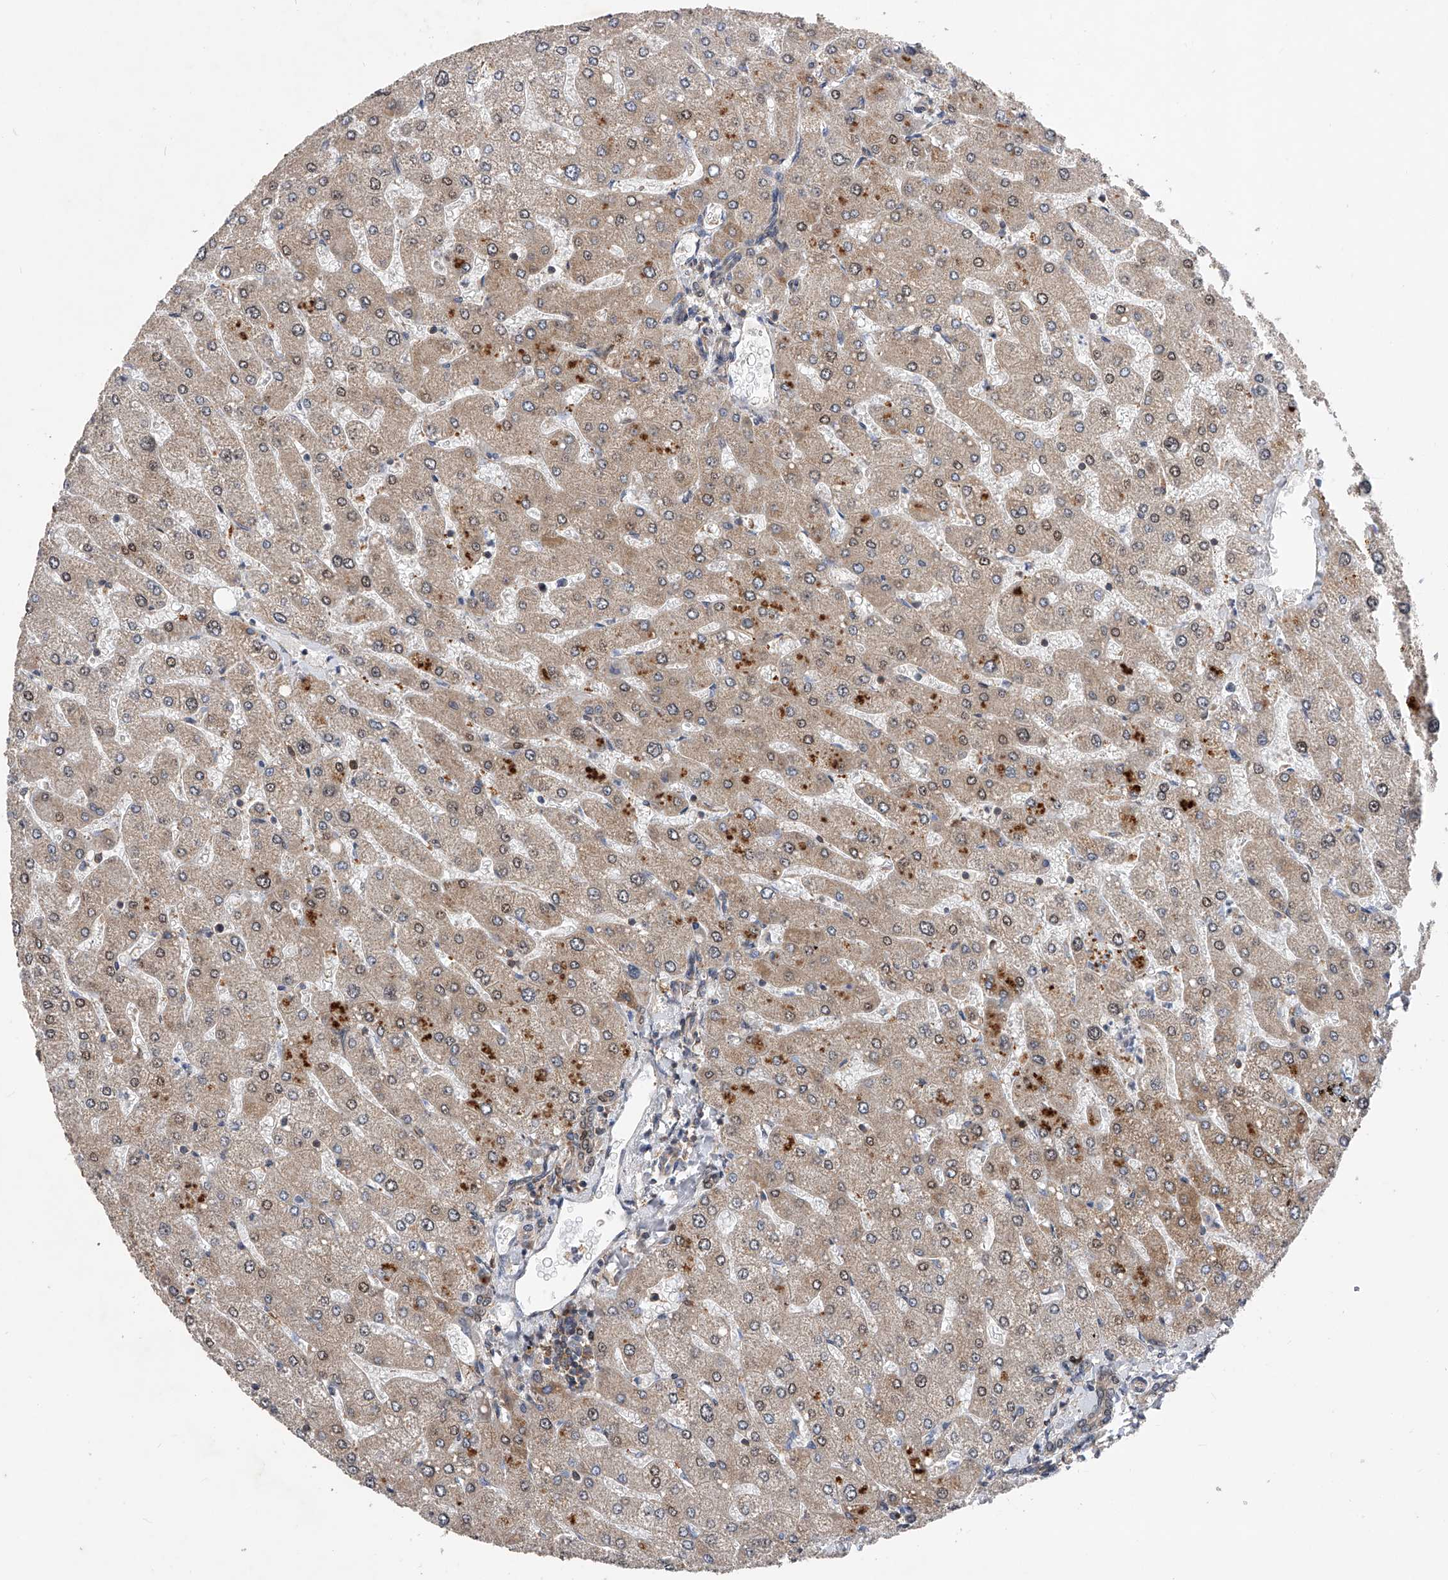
{"staining": {"intensity": "weak", "quantity": "25%-75%", "location": "cytoplasmic/membranous"}, "tissue": "liver", "cell_type": "Cholangiocytes", "image_type": "normal", "snomed": [{"axis": "morphology", "description": "Normal tissue, NOS"}, {"axis": "topography", "description": "Liver"}], "caption": "Immunohistochemical staining of benign human liver shows 25%-75% levels of weak cytoplasmic/membranous protein positivity in about 25%-75% of cholangiocytes. (DAB (3,3'-diaminobenzidine) IHC with brightfield microscopy, high magnification).", "gene": "CFAP410", "patient": {"sex": "male", "age": 55}}